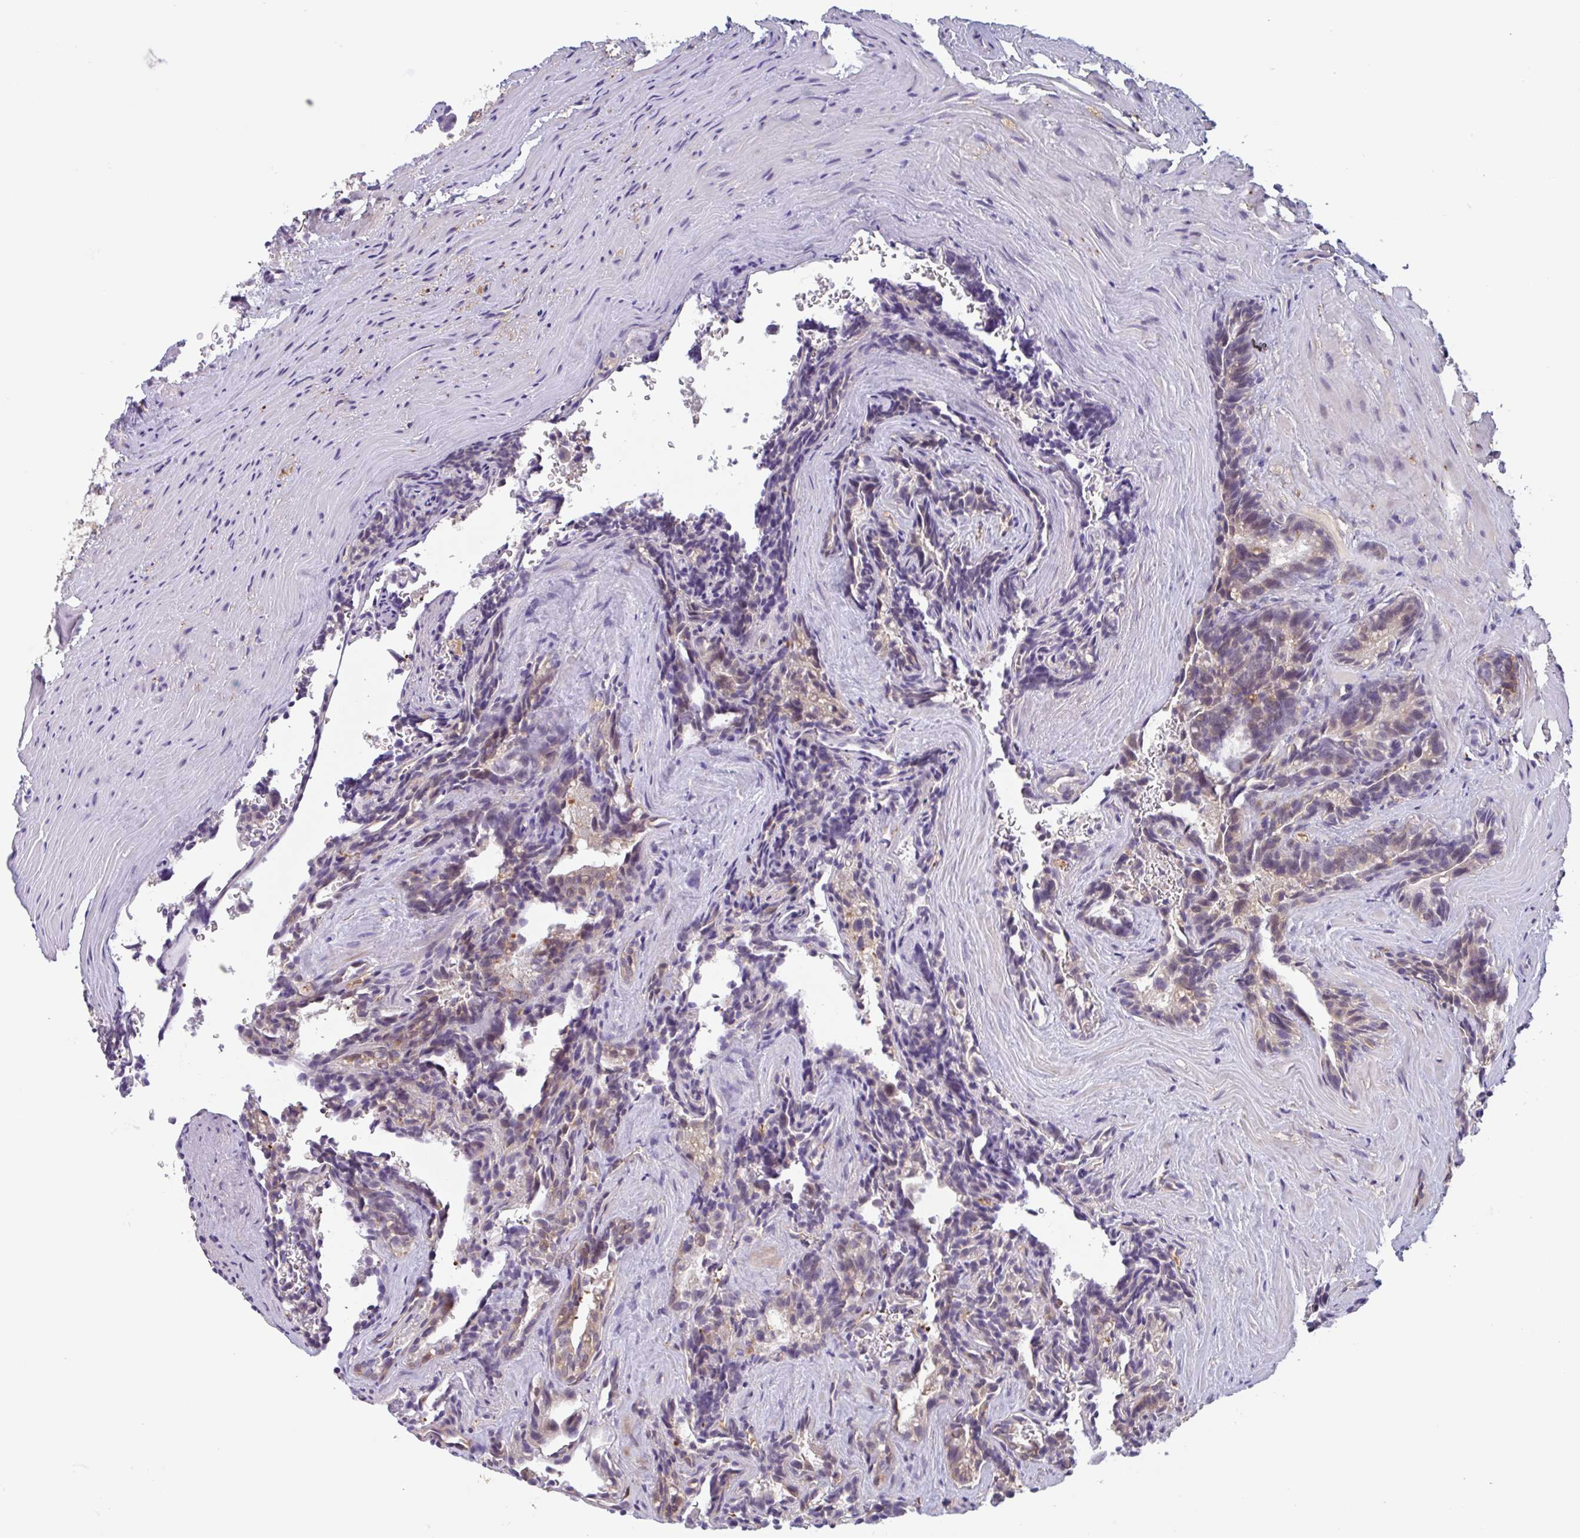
{"staining": {"intensity": "weak", "quantity": "<25%", "location": "cytoplasmic/membranous"}, "tissue": "seminal vesicle", "cell_type": "Glandular cells", "image_type": "normal", "snomed": [{"axis": "morphology", "description": "Normal tissue, NOS"}, {"axis": "topography", "description": "Seminal veicle"}], "caption": "A micrograph of seminal vesicle stained for a protein displays no brown staining in glandular cells. The staining was performed using DAB to visualize the protein expression in brown, while the nuclei were stained in blue with hematoxylin (Magnification: 20x).", "gene": "OTOP2", "patient": {"sex": "male", "age": 47}}